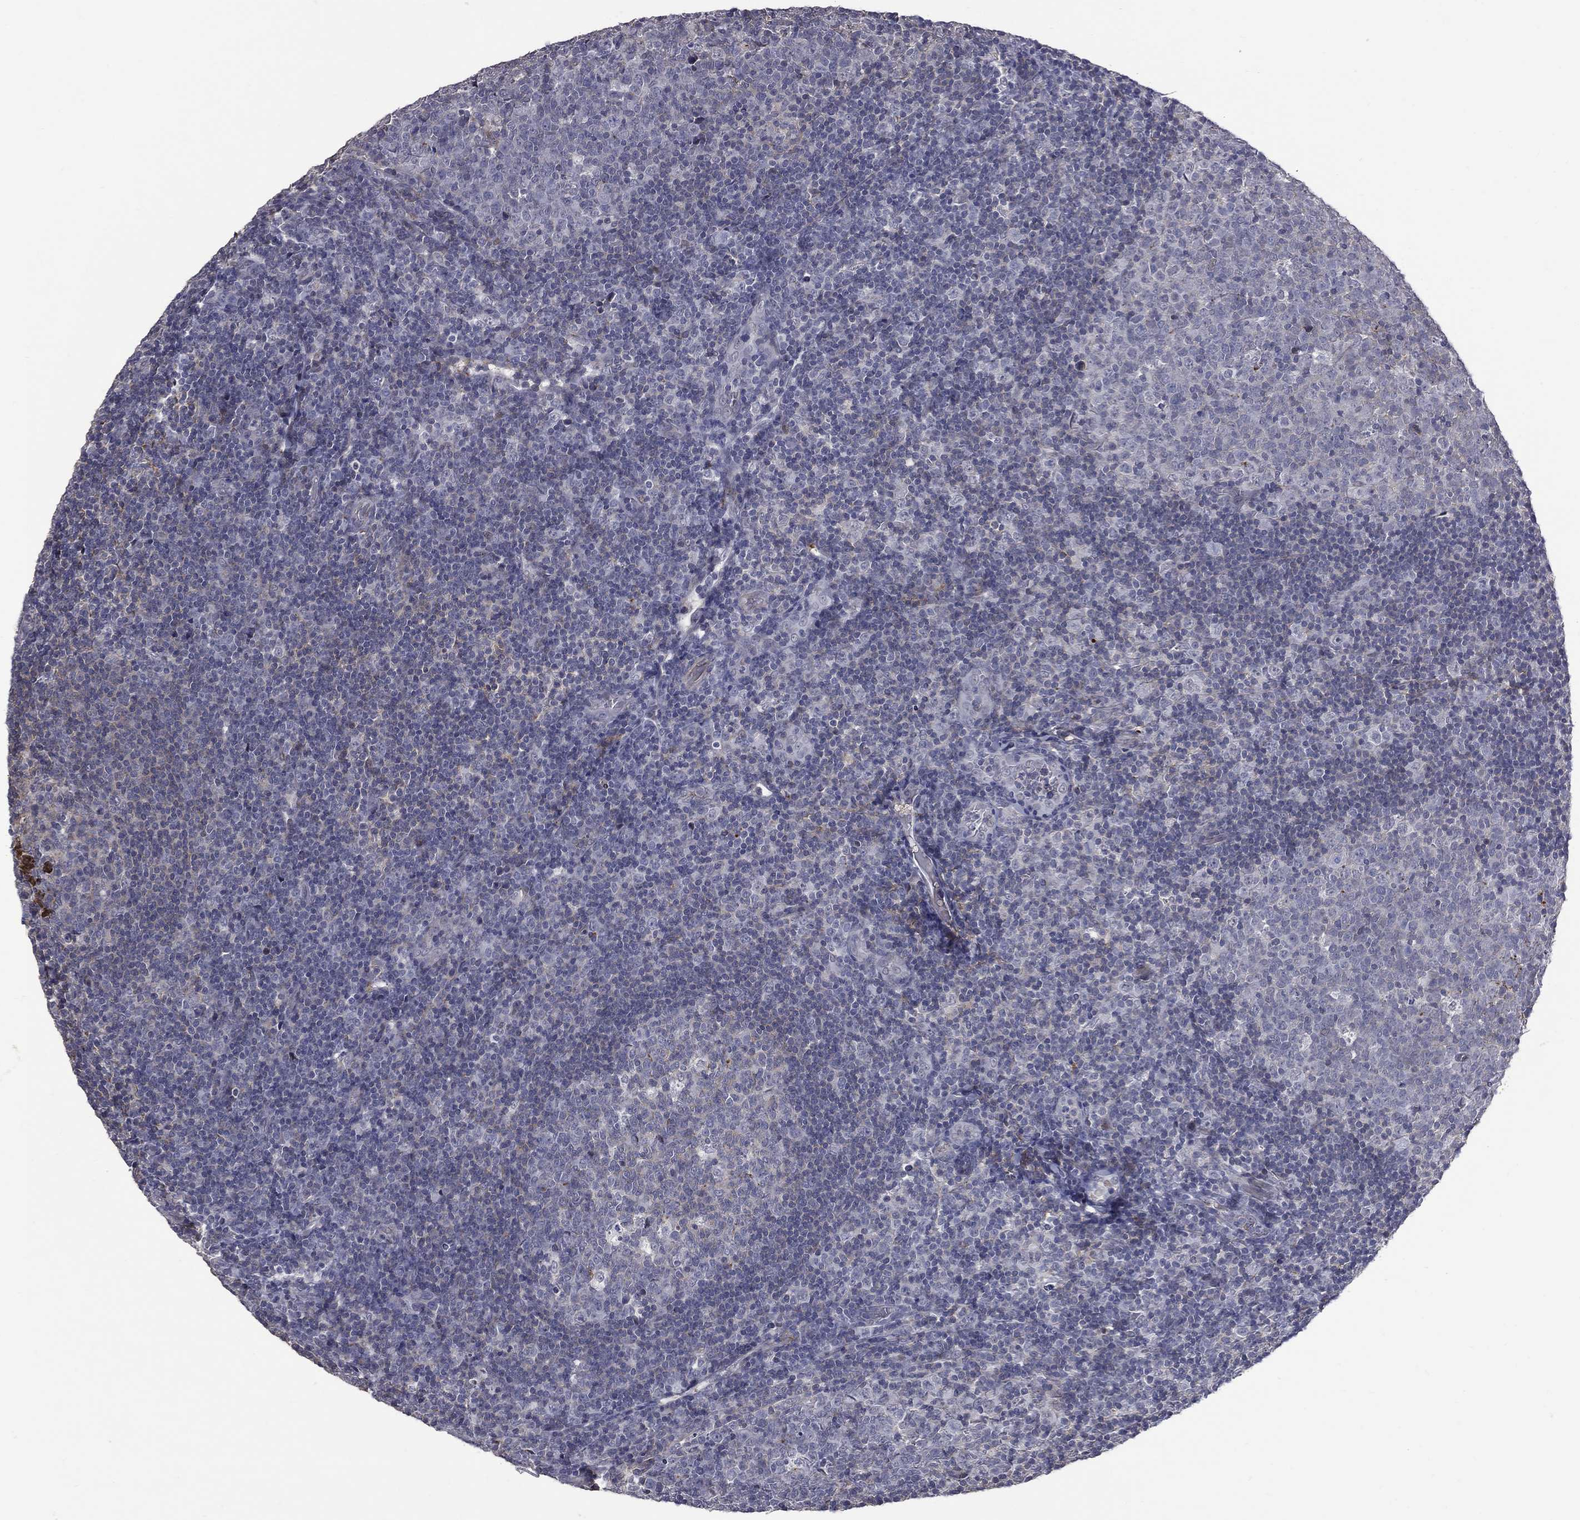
{"staining": {"intensity": "negative", "quantity": "none", "location": "none"}, "tissue": "tonsil", "cell_type": "Germinal center cells", "image_type": "normal", "snomed": [{"axis": "morphology", "description": "Normal tissue, NOS"}, {"axis": "topography", "description": "Tonsil"}], "caption": "The photomicrograph displays no significant positivity in germinal center cells of tonsil.", "gene": "FGG", "patient": {"sex": "female", "age": 5}}